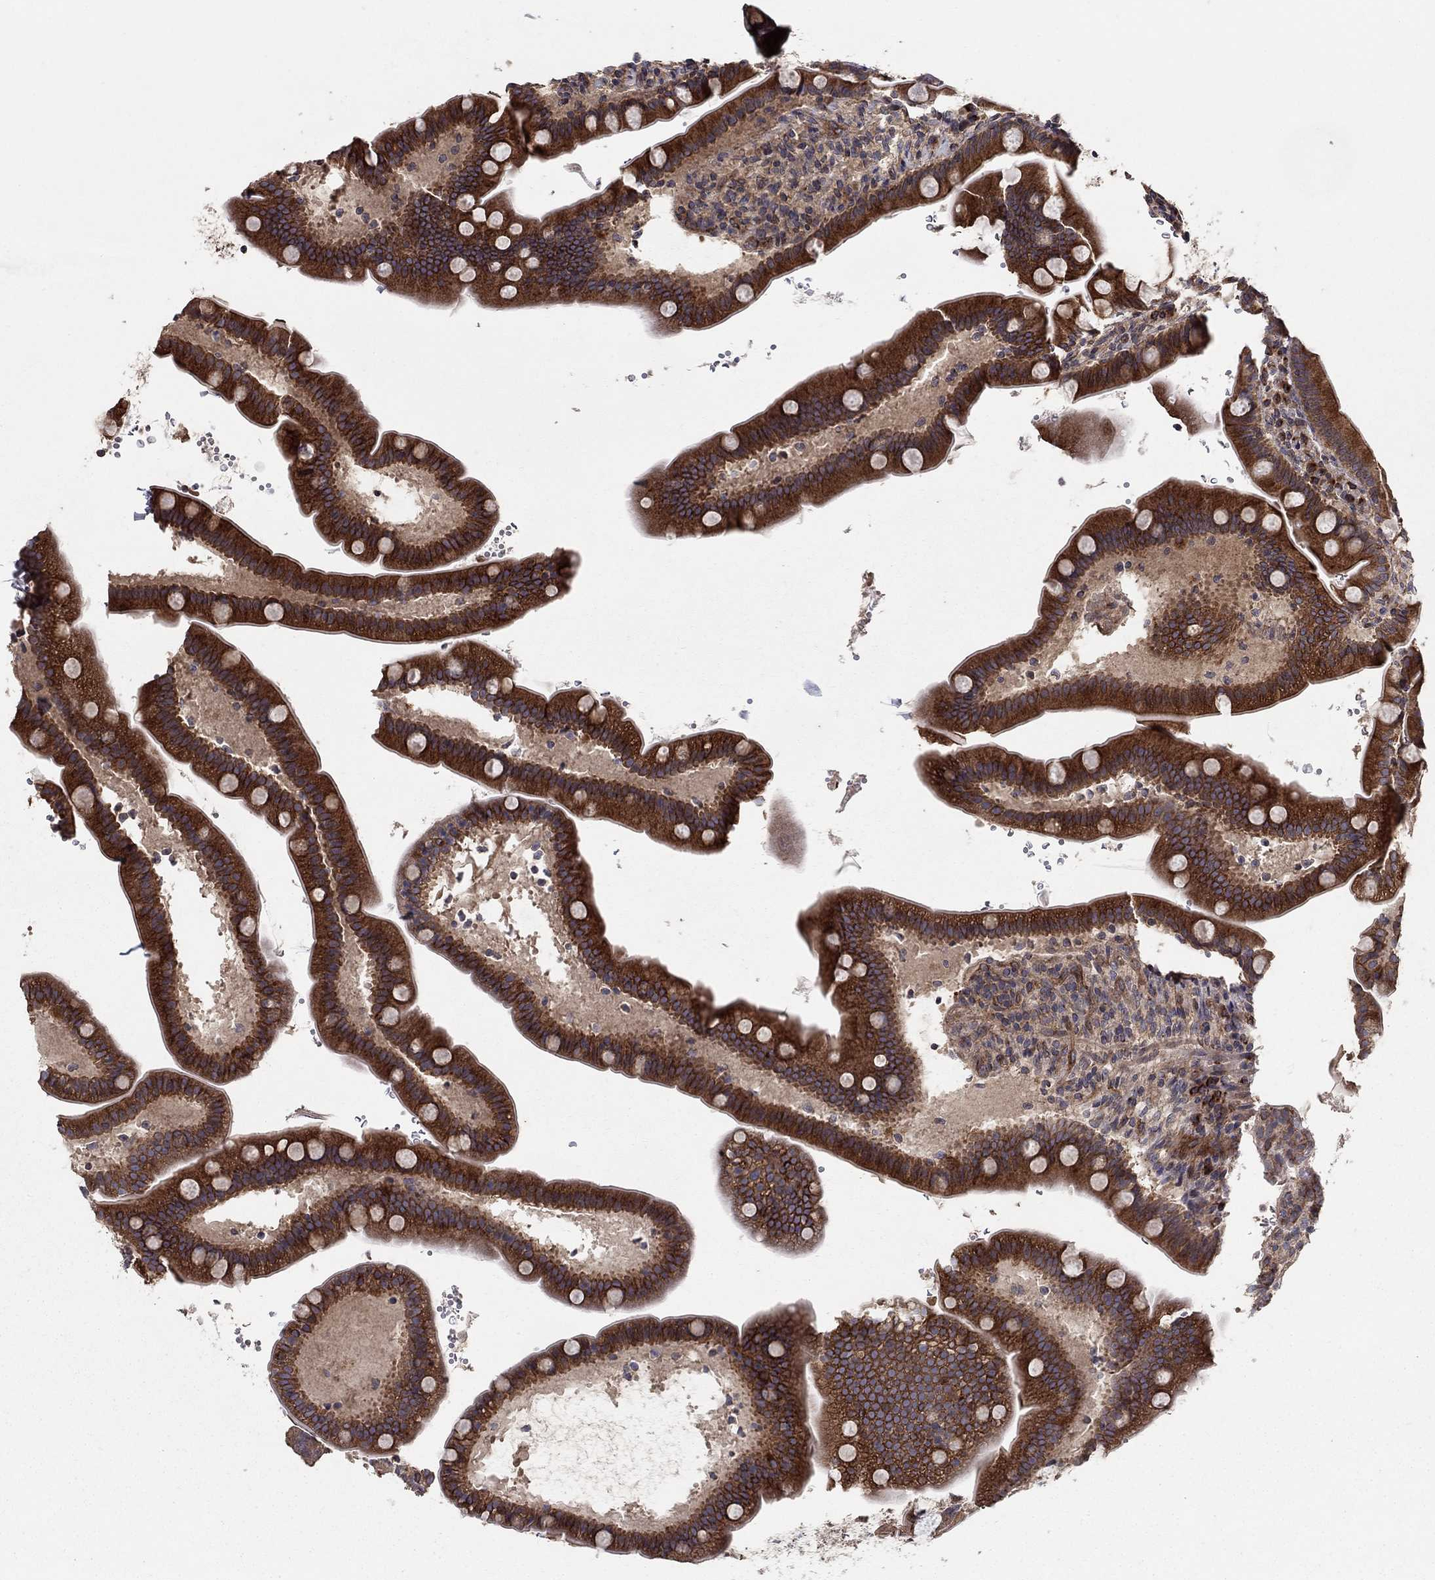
{"staining": {"intensity": "strong", "quantity": ">75%", "location": "cytoplasmic/membranous"}, "tissue": "small intestine", "cell_type": "Glandular cells", "image_type": "normal", "snomed": [{"axis": "morphology", "description": "Normal tissue, NOS"}, {"axis": "topography", "description": "Small intestine"}], "caption": "A brown stain labels strong cytoplasmic/membranous expression of a protein in glandular cells of benign small intestine. (Stains: DAB (3,3'-diaminobenzidine) in brown, nuclei in blue, Microscopy: brightfield microscopy at high magnification).", "gene": "BMERB1", "patient": {"sex": "male", "age": 66}}